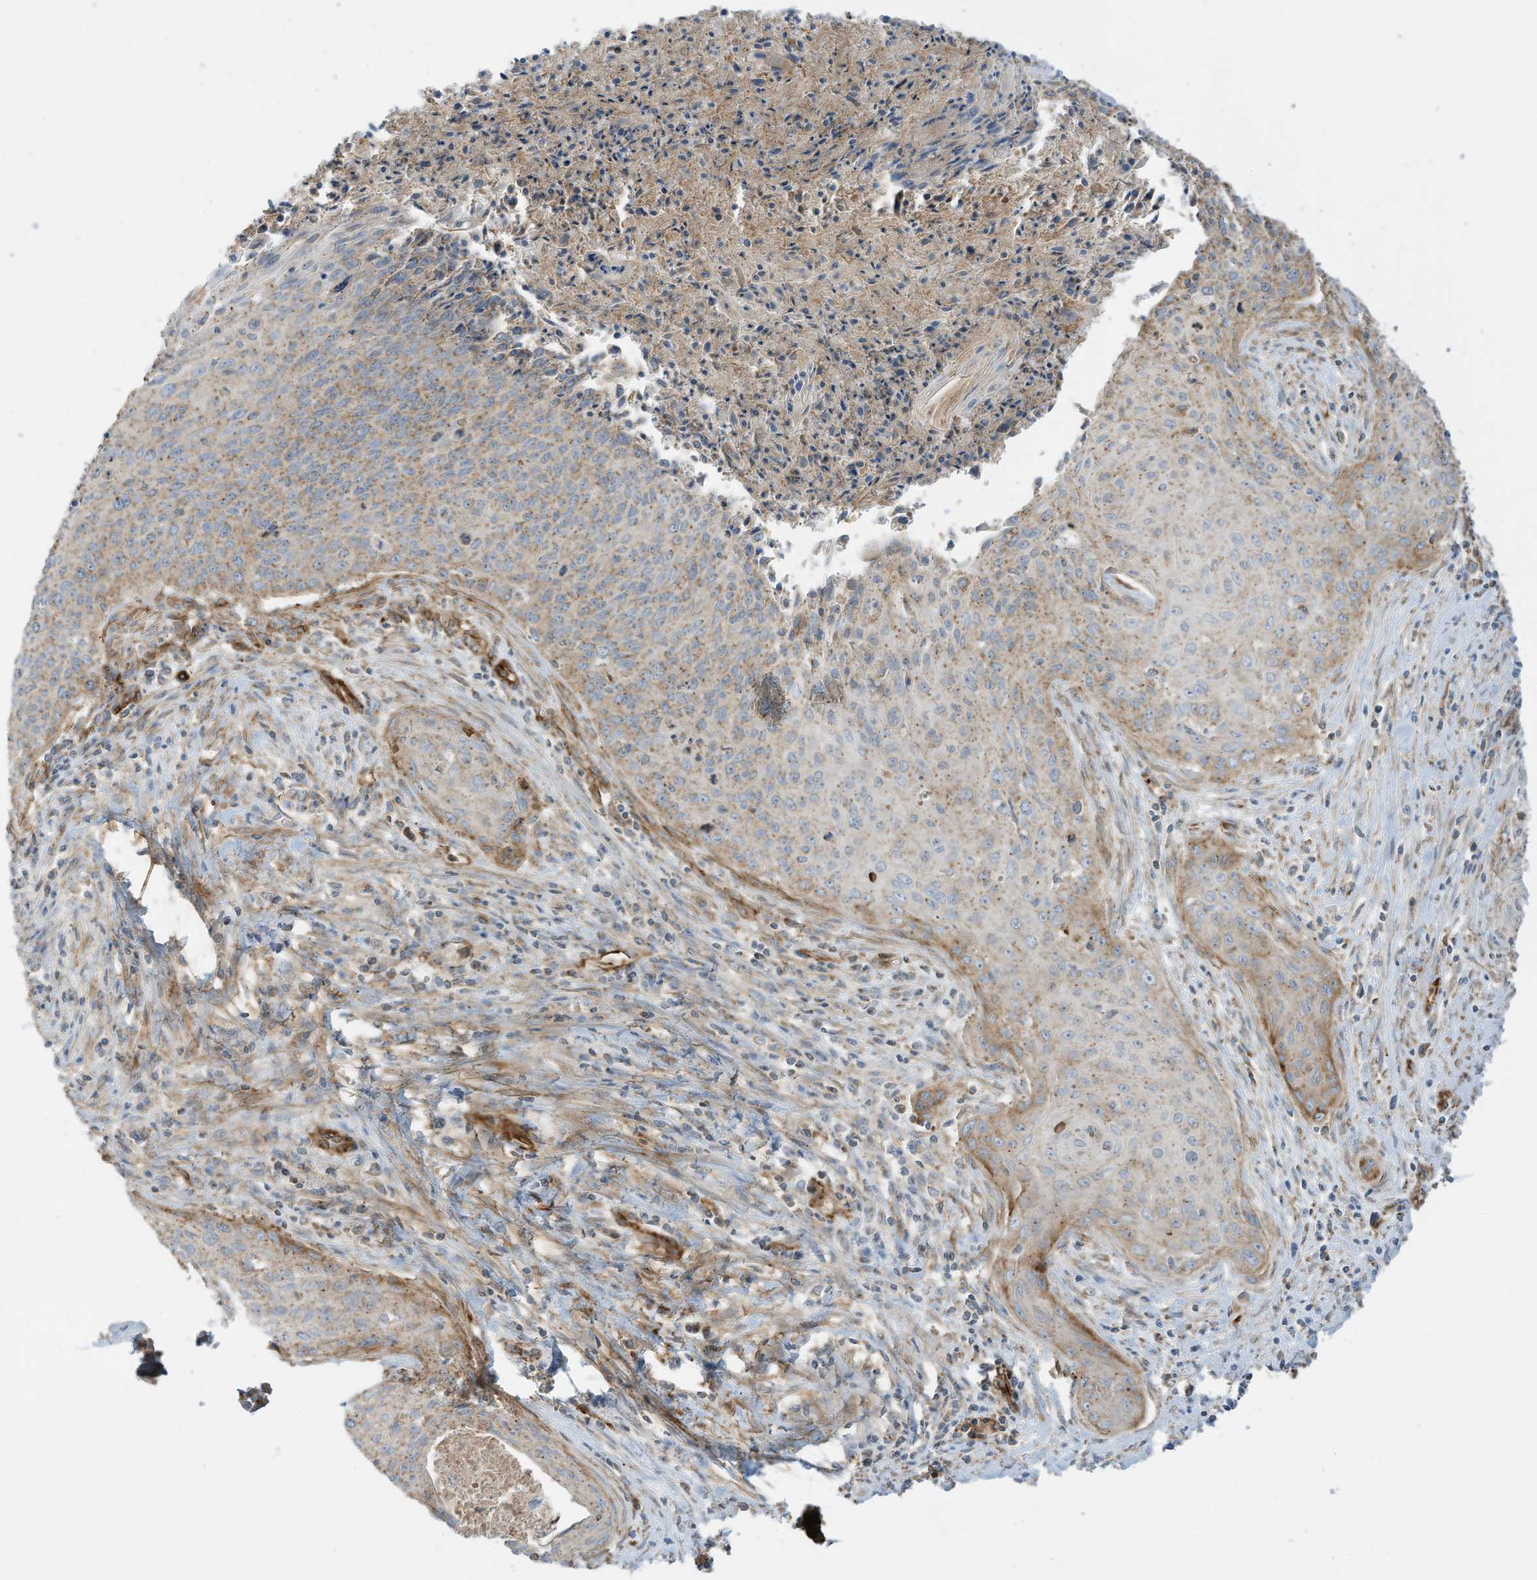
{"staining": {"intensity": "weak", "quantity": ">75%", "location": "cytoplasmic/membranous"}, "tissue": "cervical cancer", "cell_type": "Tumor cells", "image_type": "cancer", "snomed": [{"axis": "morphology", "description": "Squamous cell carcinoma, NOS"}, {"axis": "topography", "description": "Cervix"}], "caption": "Cervical squamous cell carcinoma tissue displays weak cytoplasmic/membranous staining in about >75% of tumor cells", "gene": "ABCB7", "patient": {"sex": "female", "age": 55}}